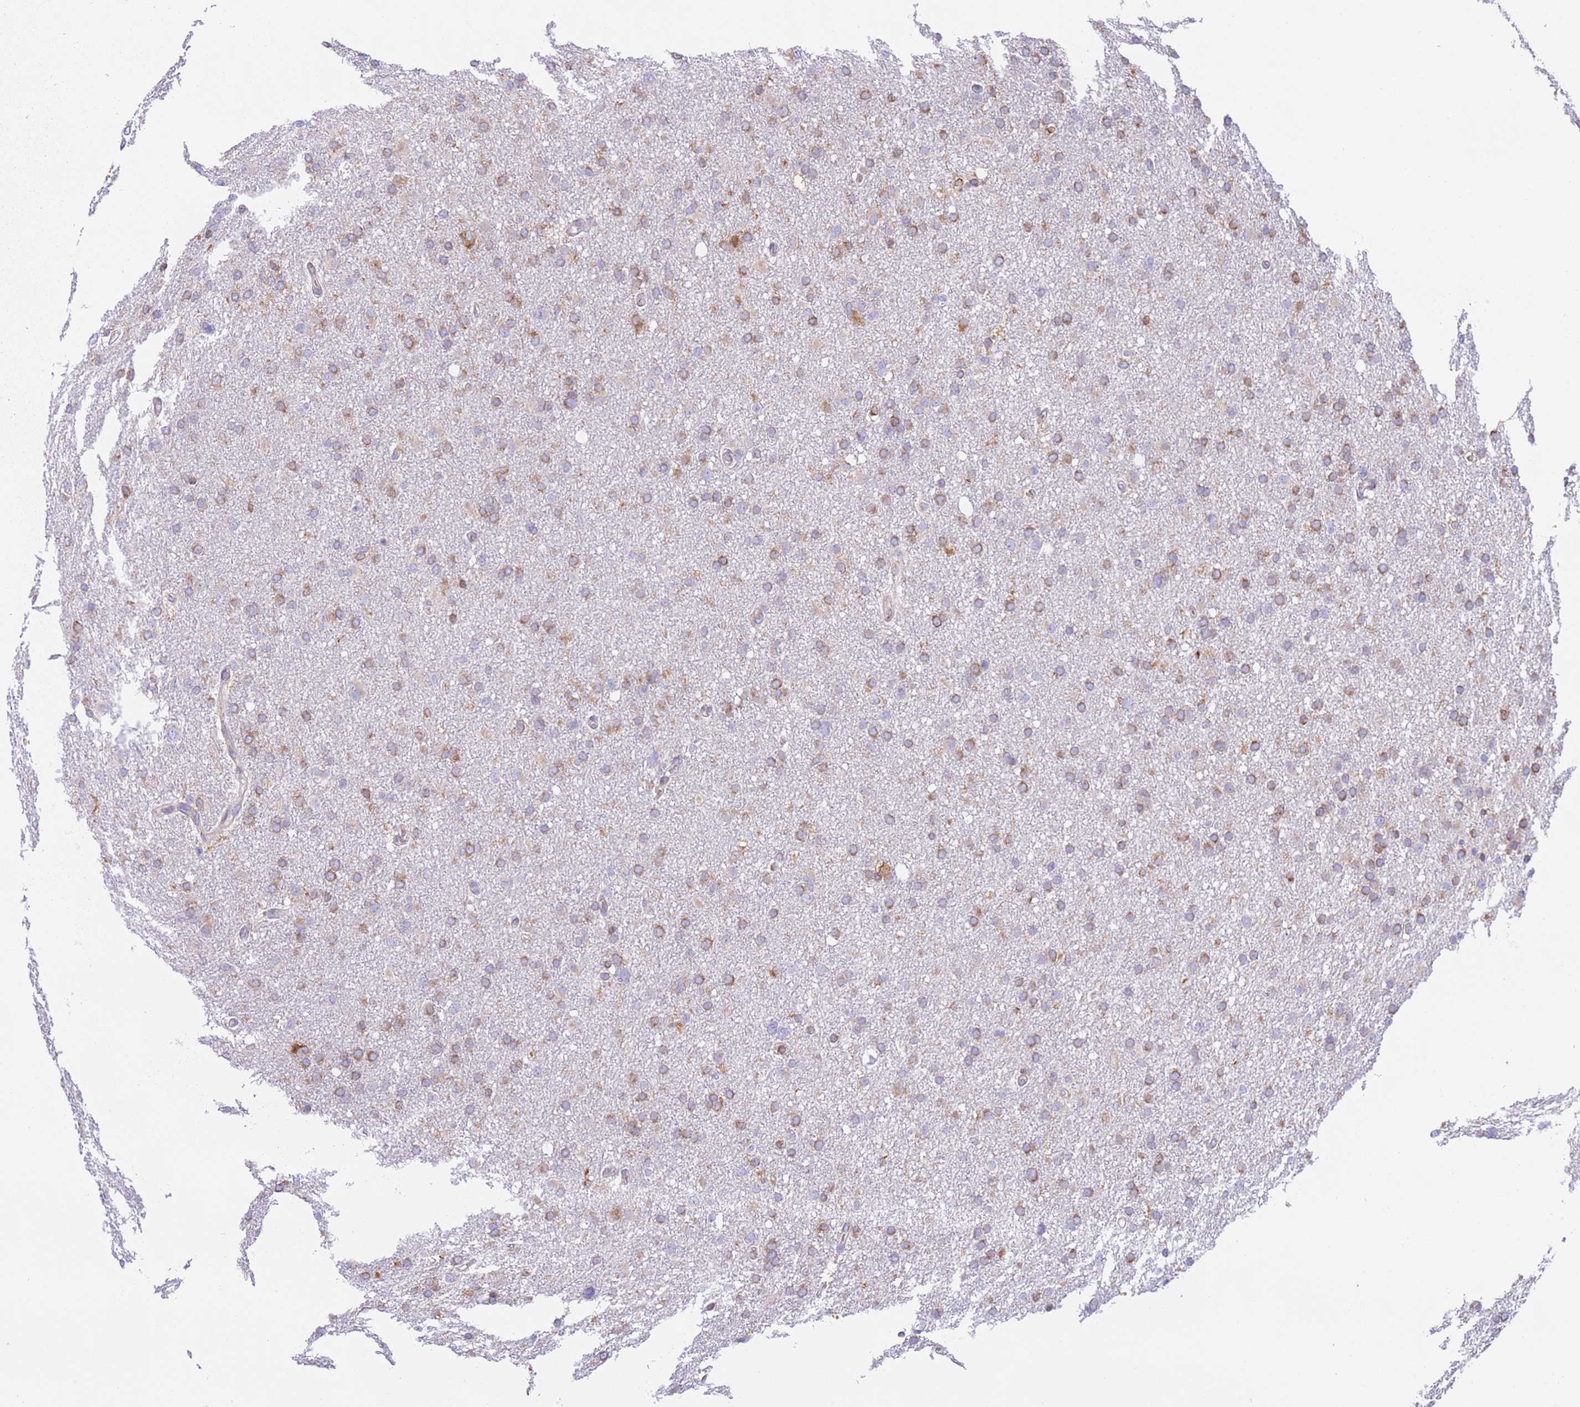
{"staining": {"intensity": "moderate", "quantity": ">75%", "location": "cytoplasmic/membranous"}, "tissue": "glioma", "cell_type": "Tumor cells", "image_type": "cancer", "snomed": [{"axis": "morphology", "description": "Glioma, malignant, High grade"}, {"axis": "topography", "description": "Cerebral cortex"}], "caption": "Glioma was stained to show a protein in brown. There is medium levels of moderate cytoplasmic/membranous positivity in about >75% of tumor cells.", "gene": "VARS1", "patient": {"sex": "female", "age": 36}}